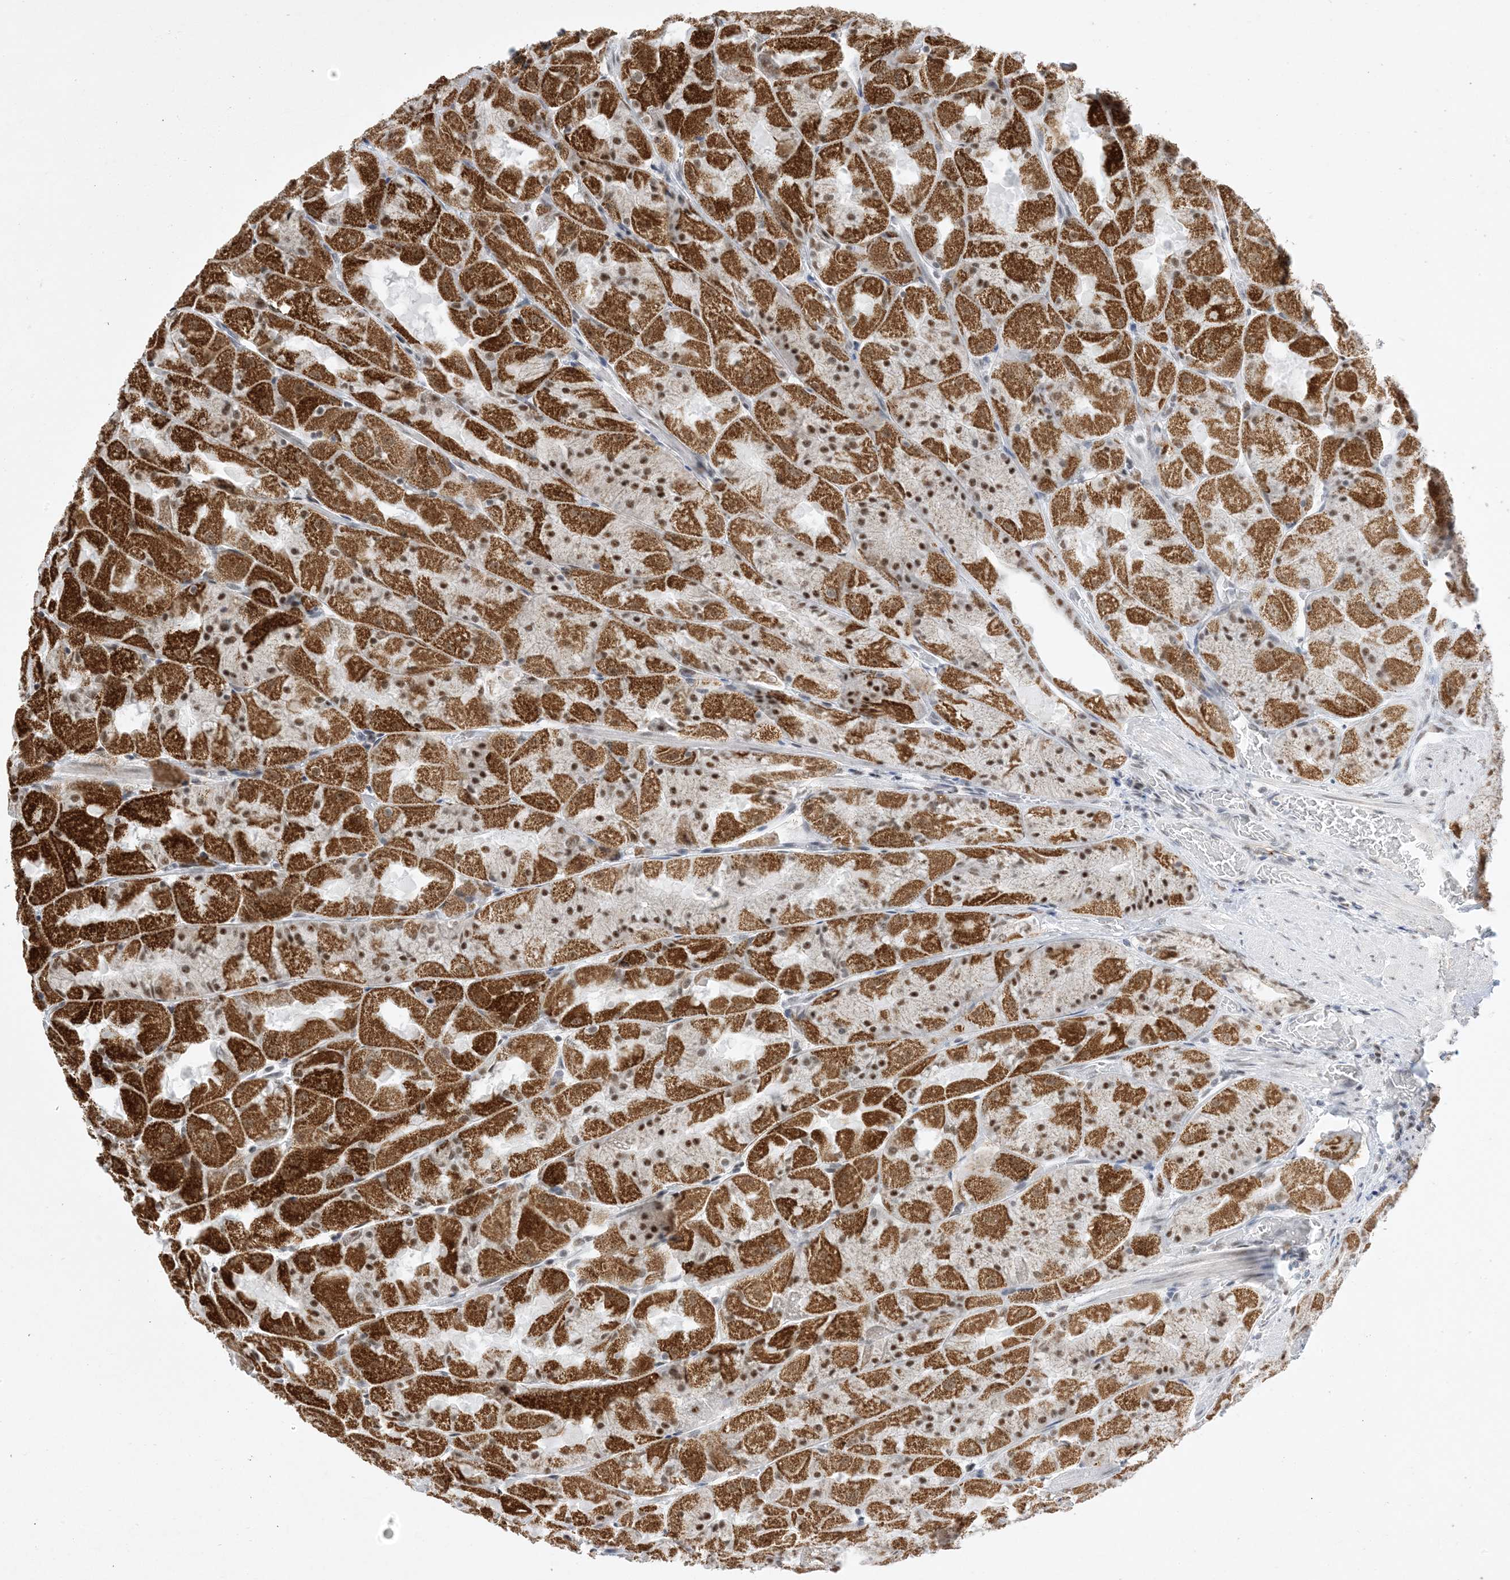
{"staining": {"intensity": "strong", "quantity": ">75%", "location": "cytoplasmic/membranous,nuclear"}, "tissue": "stomach", "cell_type": "Glandular cells", "image_type": "normal", "snomed": [{"axis": "morphology", "description": "Normal tissue, NOS"}, {"axis": "topography", "description": "Stomach"}], "caption": "Brown immunohistochemical staining in normal human stomach reveals strong cytoplasmic/membranous,nuclear positivity in about >75% of glandular cells.", "gene": "SF3A3", "patient": {"sex": "female", "age": 61}}